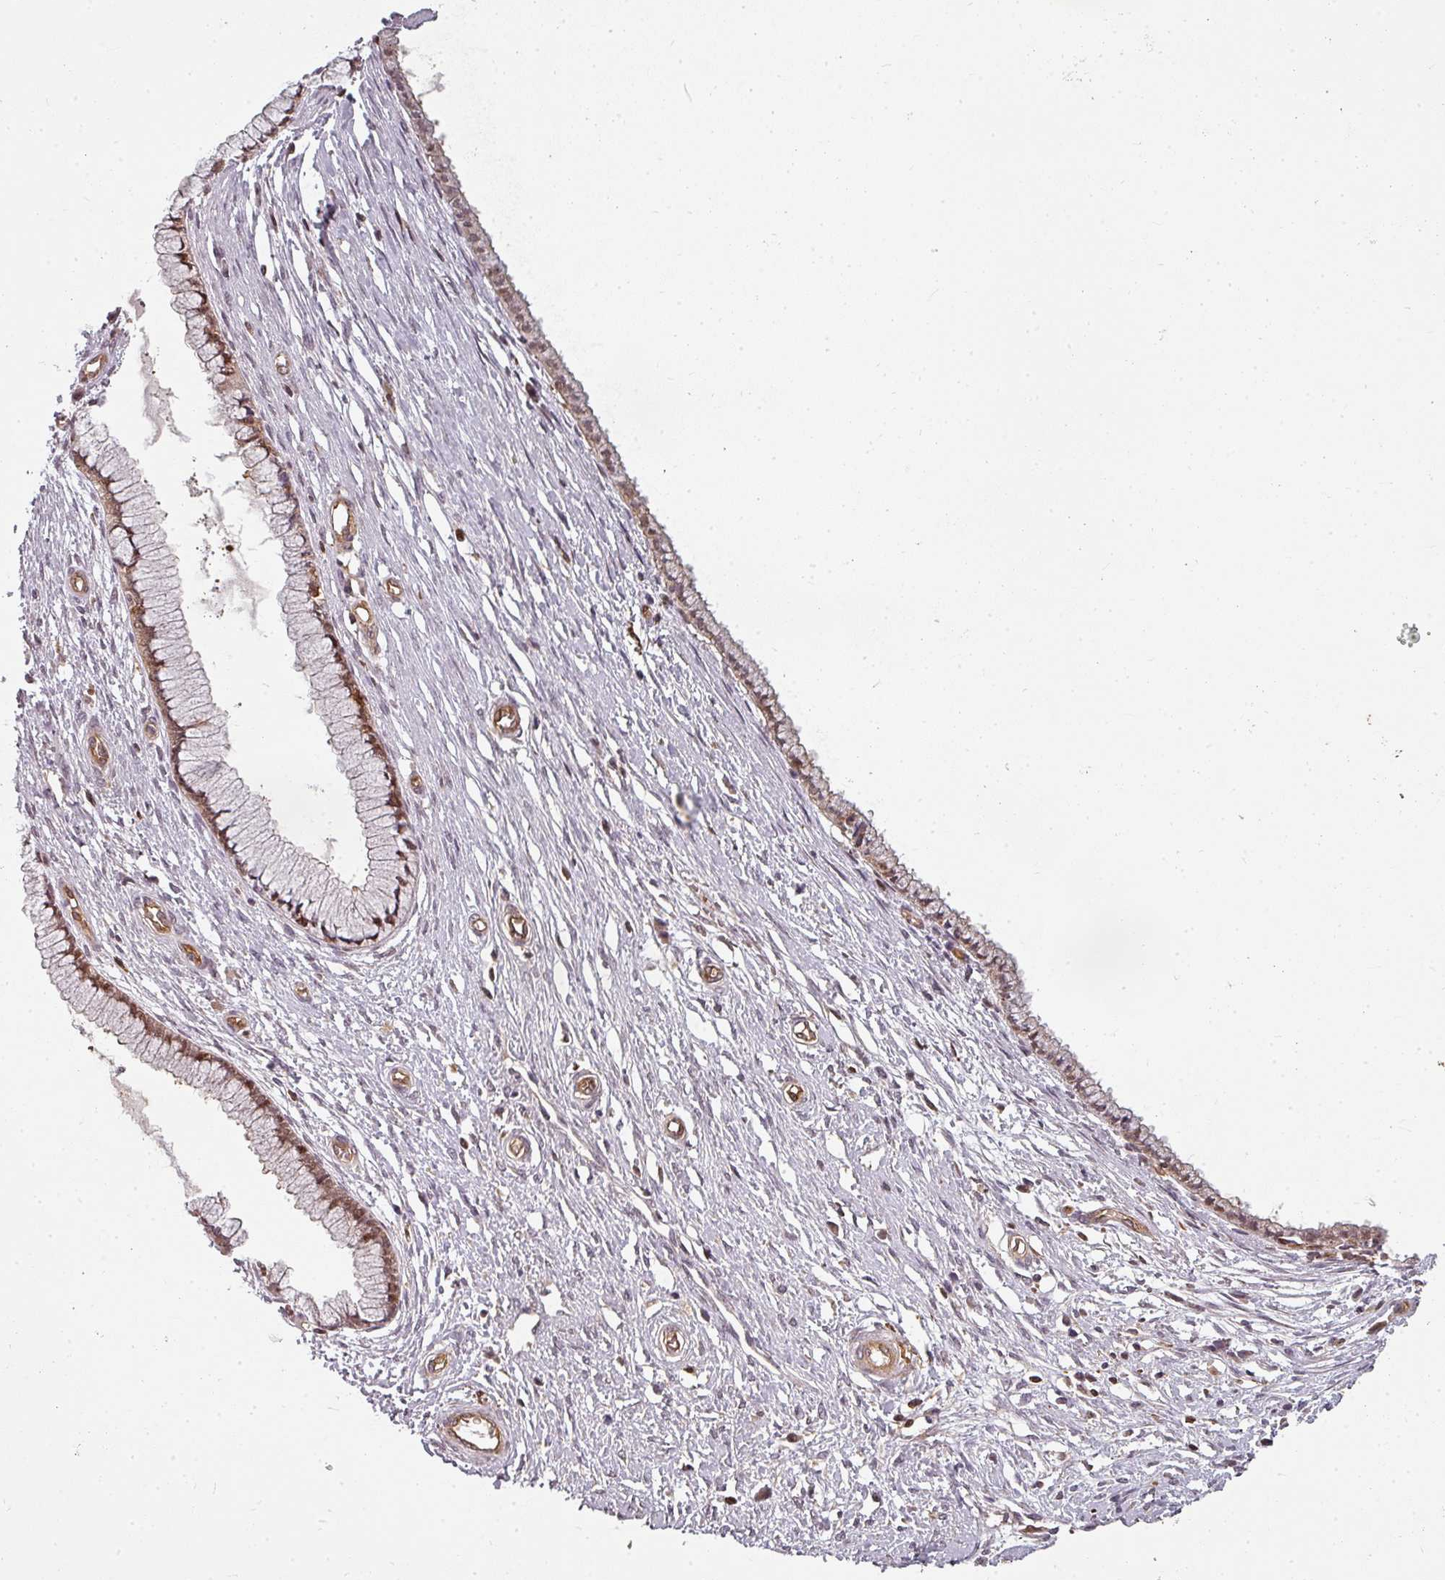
{"staining": {"intensity": "moderate", "quantity": "25%-75%", "location": "cytoplasmic/membranous"}, "tissue": "cervix", "cell_type": "Glandular cells", "image_type": "normal", "snomed": [{"axis": "morphology", "description": "Normal tissue, NOS"}, {"axis": "topography", "description": "Cervix"}], "caption": "DAB (3,3'-diaminobenzidine) immunohistochemical staining of unremarkable human cervix demonstrates moderate cytoplasmic/membranous protein staining in approximately 25%-75% of glandular cells. (DAB IHC, brown staining for protein, blue staining for nuclei).", "gene": "CLIC1", "patient": {"sex": "female", "age": 55}}